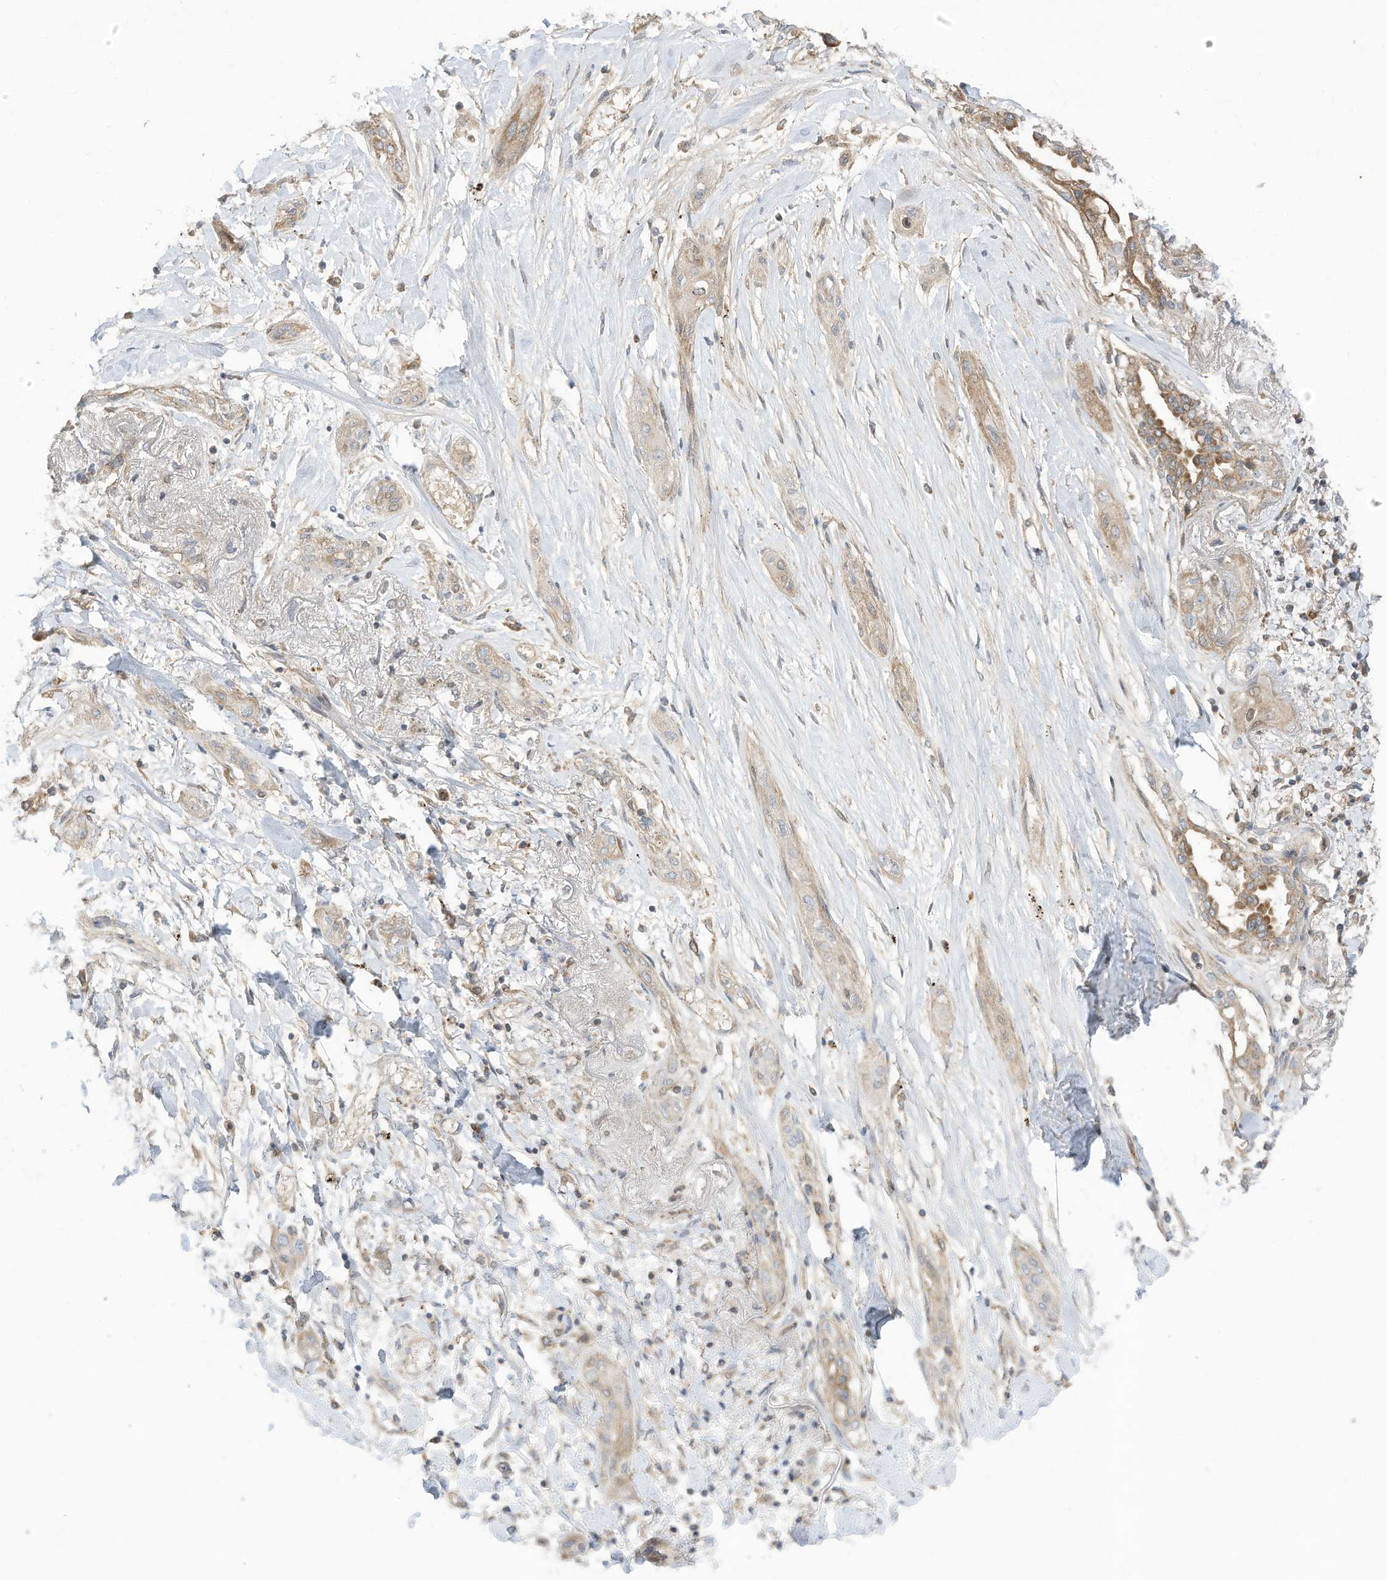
{"staining": {"intensity": "moderate", "quantity": "25%-75%", "location": "cytoplasmic/membranous"}, "tissue": "lung cancer", "cell_type": "Tumor cells", "image_type": "cancer", "snomed": [{"axis": "morphology", "description": "Squamous cell carcinoma, NOS"}, {"axis": "topography", "description": "Lung"}], "caption": "Squamous cell carcinoma (lung) tissue displays moderate cytoplasmic/membranous positivity in about 25%-75% of tumor cells The staining was performed using DAB, with brown indicating positive protein expression. Nuclei are stained blue with hematoxylin.", "gene": "CGAS", "patient": {"sex": "female", "age": 47}}